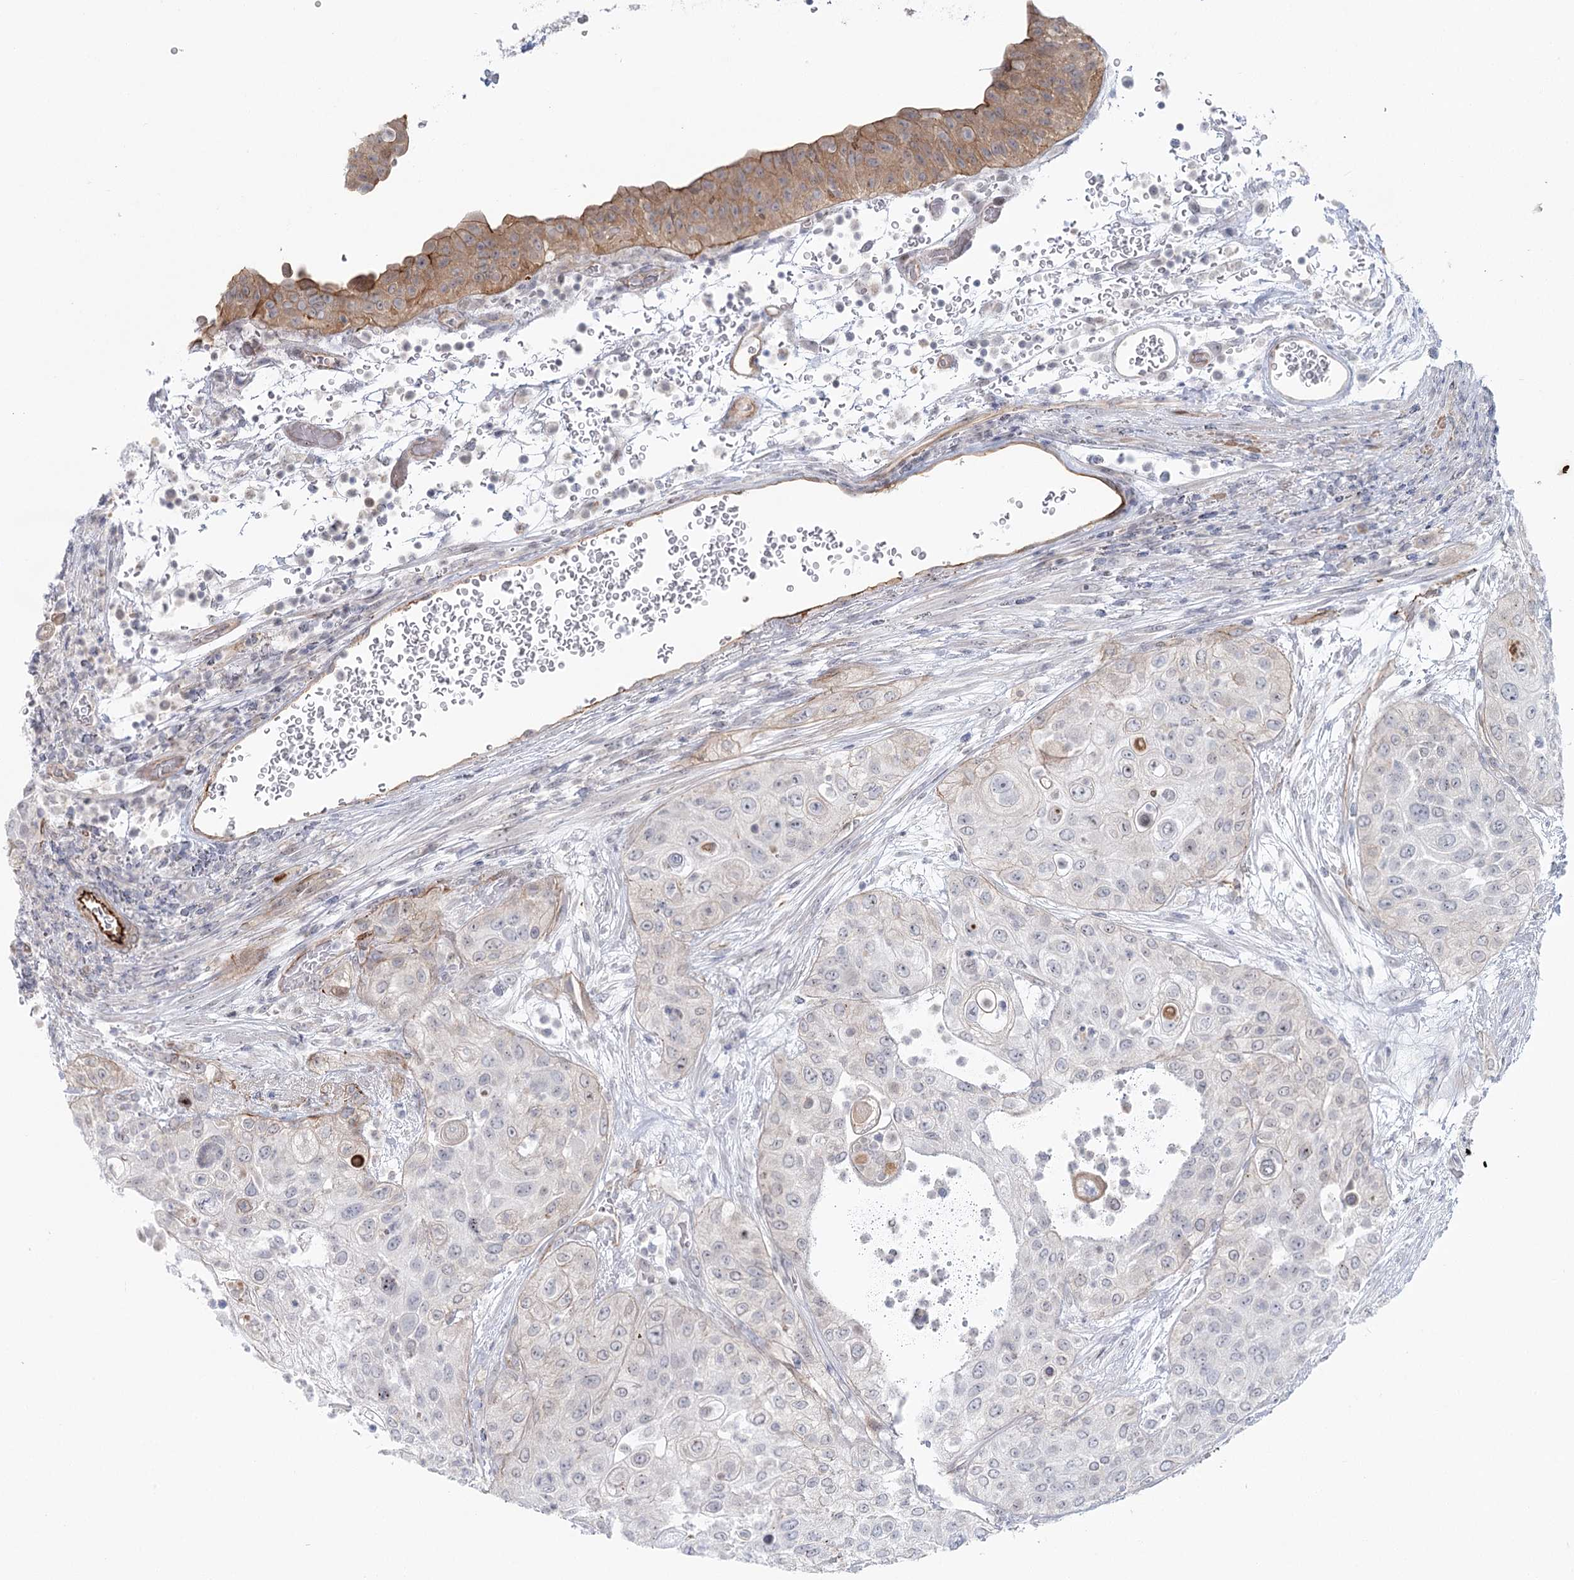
{"staining": {"intensity": "negative", "quantity": "none", "location": "none"}, "tissue": "urothelial cancer", "cell_type": "Tumor cells", "image_type": "cancer", "snomed": [{"axis": "morphology", "description": "Urothelial carcinoma, High grade"}, {"axis": "topography", "description": "Urinary bladder"}], "caption": "There is no significant positivity in tumor cells of urothelial cancer.", "gene": "ABHD8", "patient": {"sex": "female", "age": 79}}